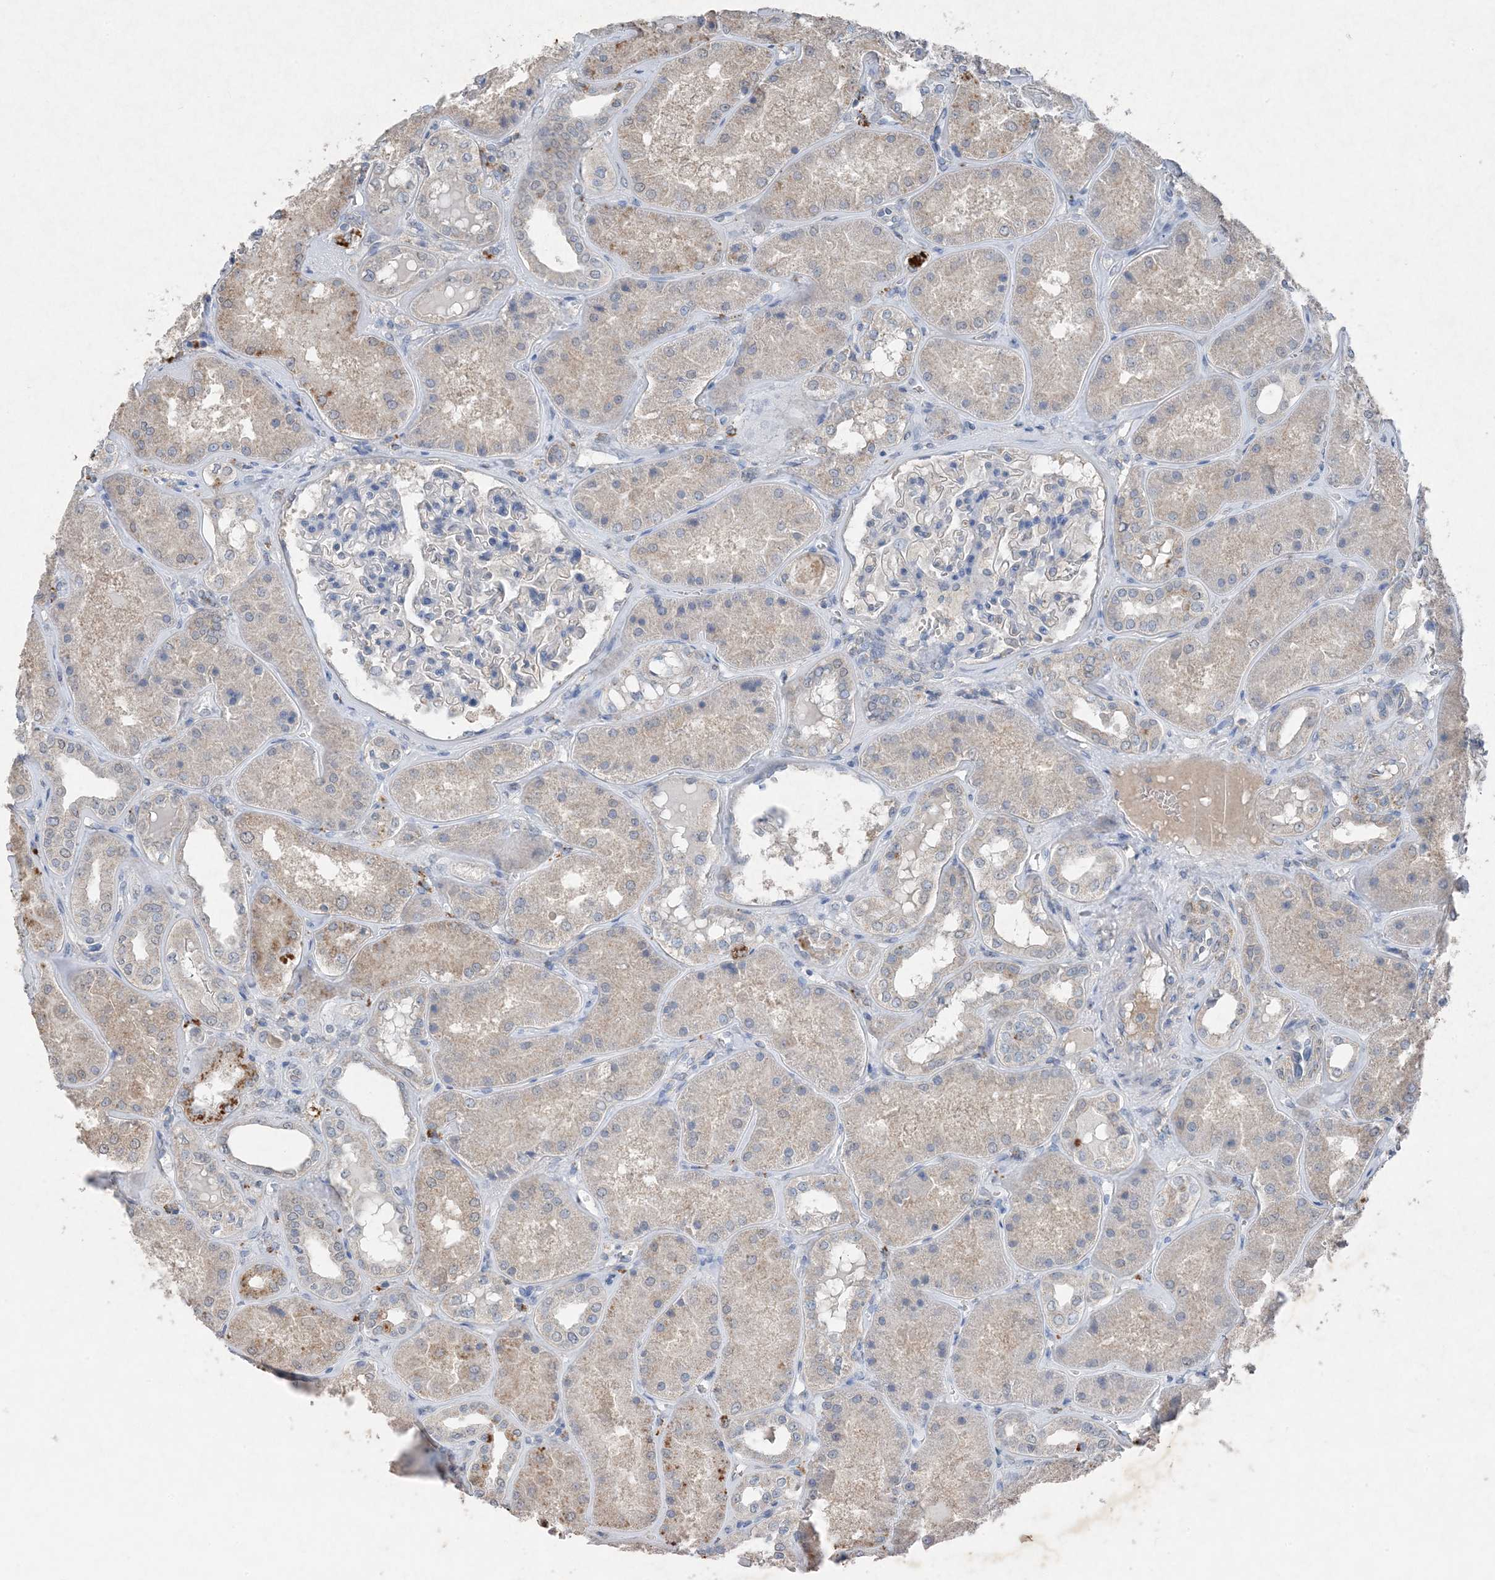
{"staining": {"intensity": "negative", "quantity": "none", "location": "none"}, "tissue": "kidney", "cell_type": "Cells in glomeruli", "image_type": "normal", "snomed": [{"axis": "morphology", "description": "Normal tissue, NOS"}, {"axis": "topography", "description": "Kidney"}], "caption": "This image is of unremarkable kidney stained with immunohistochemistry (IHC) to label a protein in brown with the nuclei are counter-stained blue. There is no staining in cells in glomeruli. (Stains: DAB (3,3'-diaminobenzidine) immunohistochemistry (IHC) with hematoxylin counter stain, Microscopy: brightfield microscopy at high magnification).", "gene": "FCN3", "patient": {"sex": "female", "age": 56}}